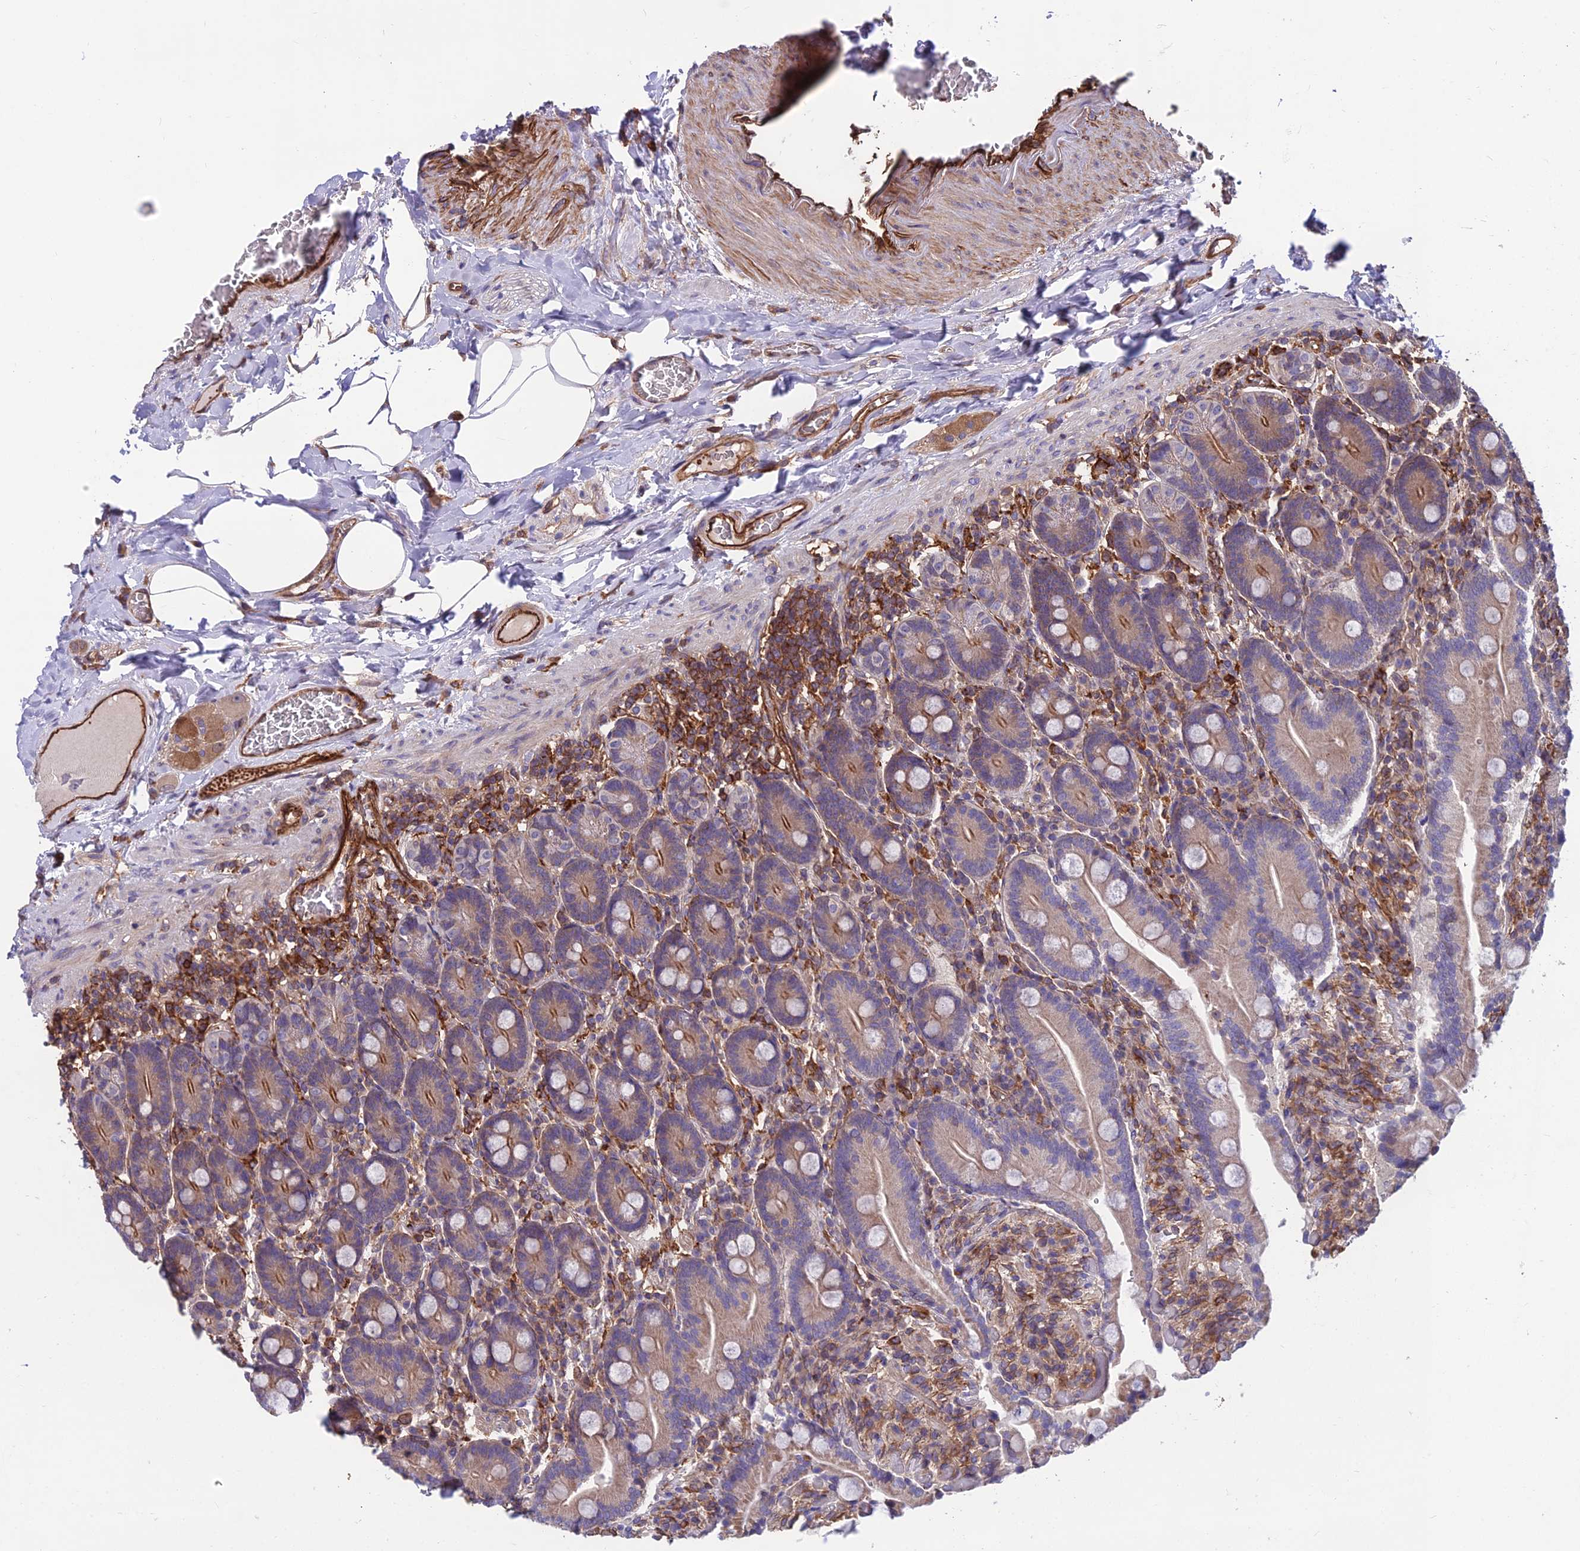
{"staining": {"intensity": "moderate", "quantity": "25%-75%", "location": "cytoplasmic/membranous"}, "tissue": "duodenum", "cell_type": "Glandular cells", "image_type": "normal", "snomed": [{"axis": "morphology", "description": "Normal tissue, NOS"}, {"axis": "topography", "description": "Duodenum"}], "caption": "Moderate cytoplasmic/membranous expression for a protein is appreciated in about 25%-75% of glandular cells of normal duodenum using immunohistochemistry (IHC).", "gene": "RTN4RL1", "patient": {"sex": "female", "age": 62}}